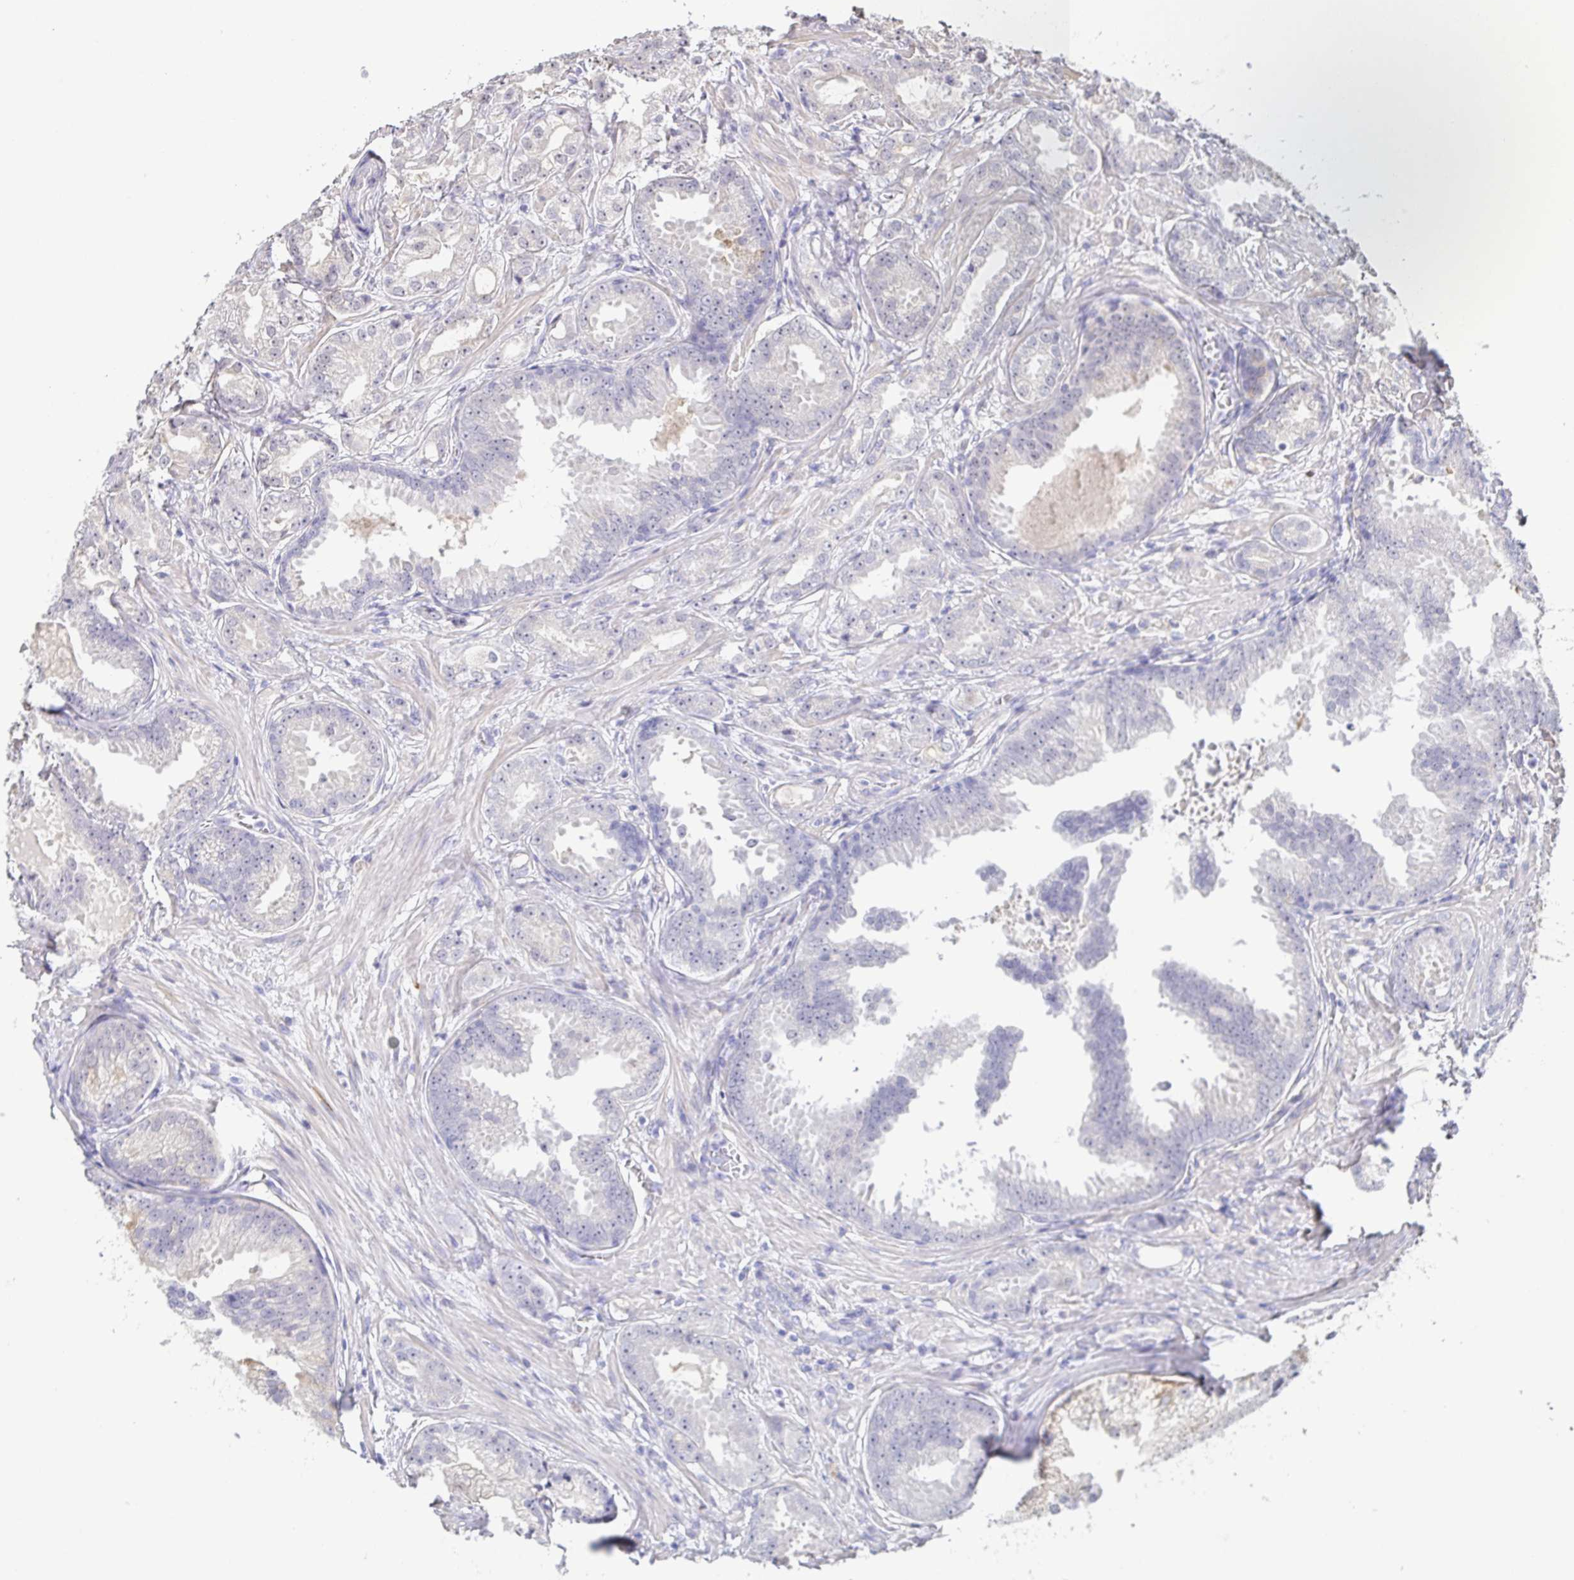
{"staining": {"intensity": "negative", "quantity": "none", "location": "none"}, "tissue": "prostate cancer", "cell_type": "Tumor cells", "image_type": "cancer", "snomed": [{"axis": "morphology", "description": "Adenocarcinoma, Low grade"}, {"axis": "topography", "description": "Prostate"}], "caption": "Immunohistochemistry (IHC) histopathology image of prostate adenocarcinoma (low-grade) stained for a protein (brown), which exhibits no staining in tumor cells.", "gene": "NEFH", "patient": {"sex": "male", "age": 65}}